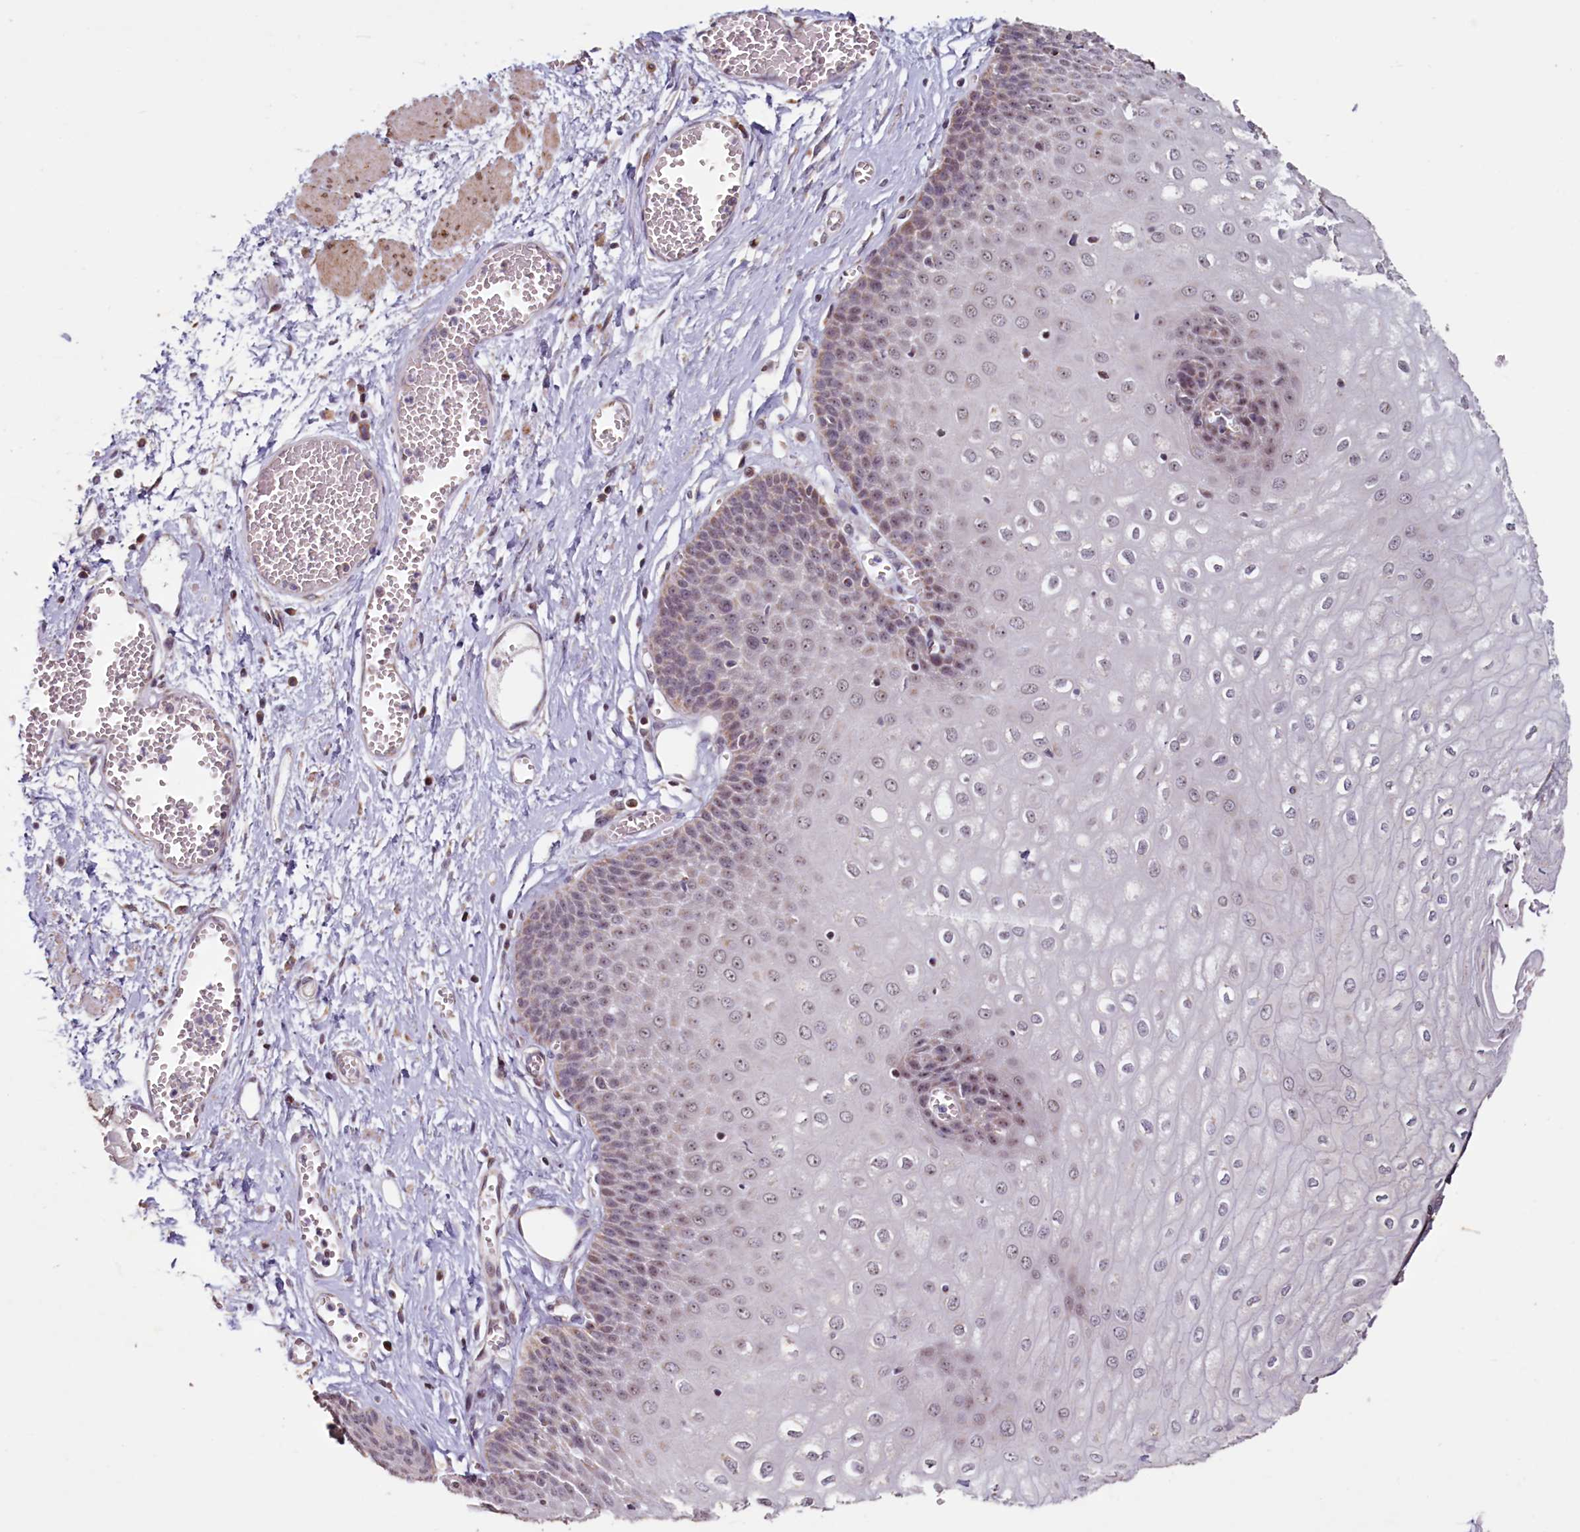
{"staining": {"intensity": "weak", "quantity": "25%-75%", "location": "nuclear"}, "tissue": "esophagus", "cell_type": "Squamous epithelial cells", "image_type": "normal", "snomed": [{"axis": "morphology", "description": "Normal tissue, NOS"}, {"axis": "topography", "description": "Esophagus"}], "caption": "Human esophagus stained for a protein (brown) reveals weak nuclear positive positivity in approximately 25%-75% of squamous epithelial cells.", "gene": "PDE6D", "patient": {"sex": "male", "age": 60}}